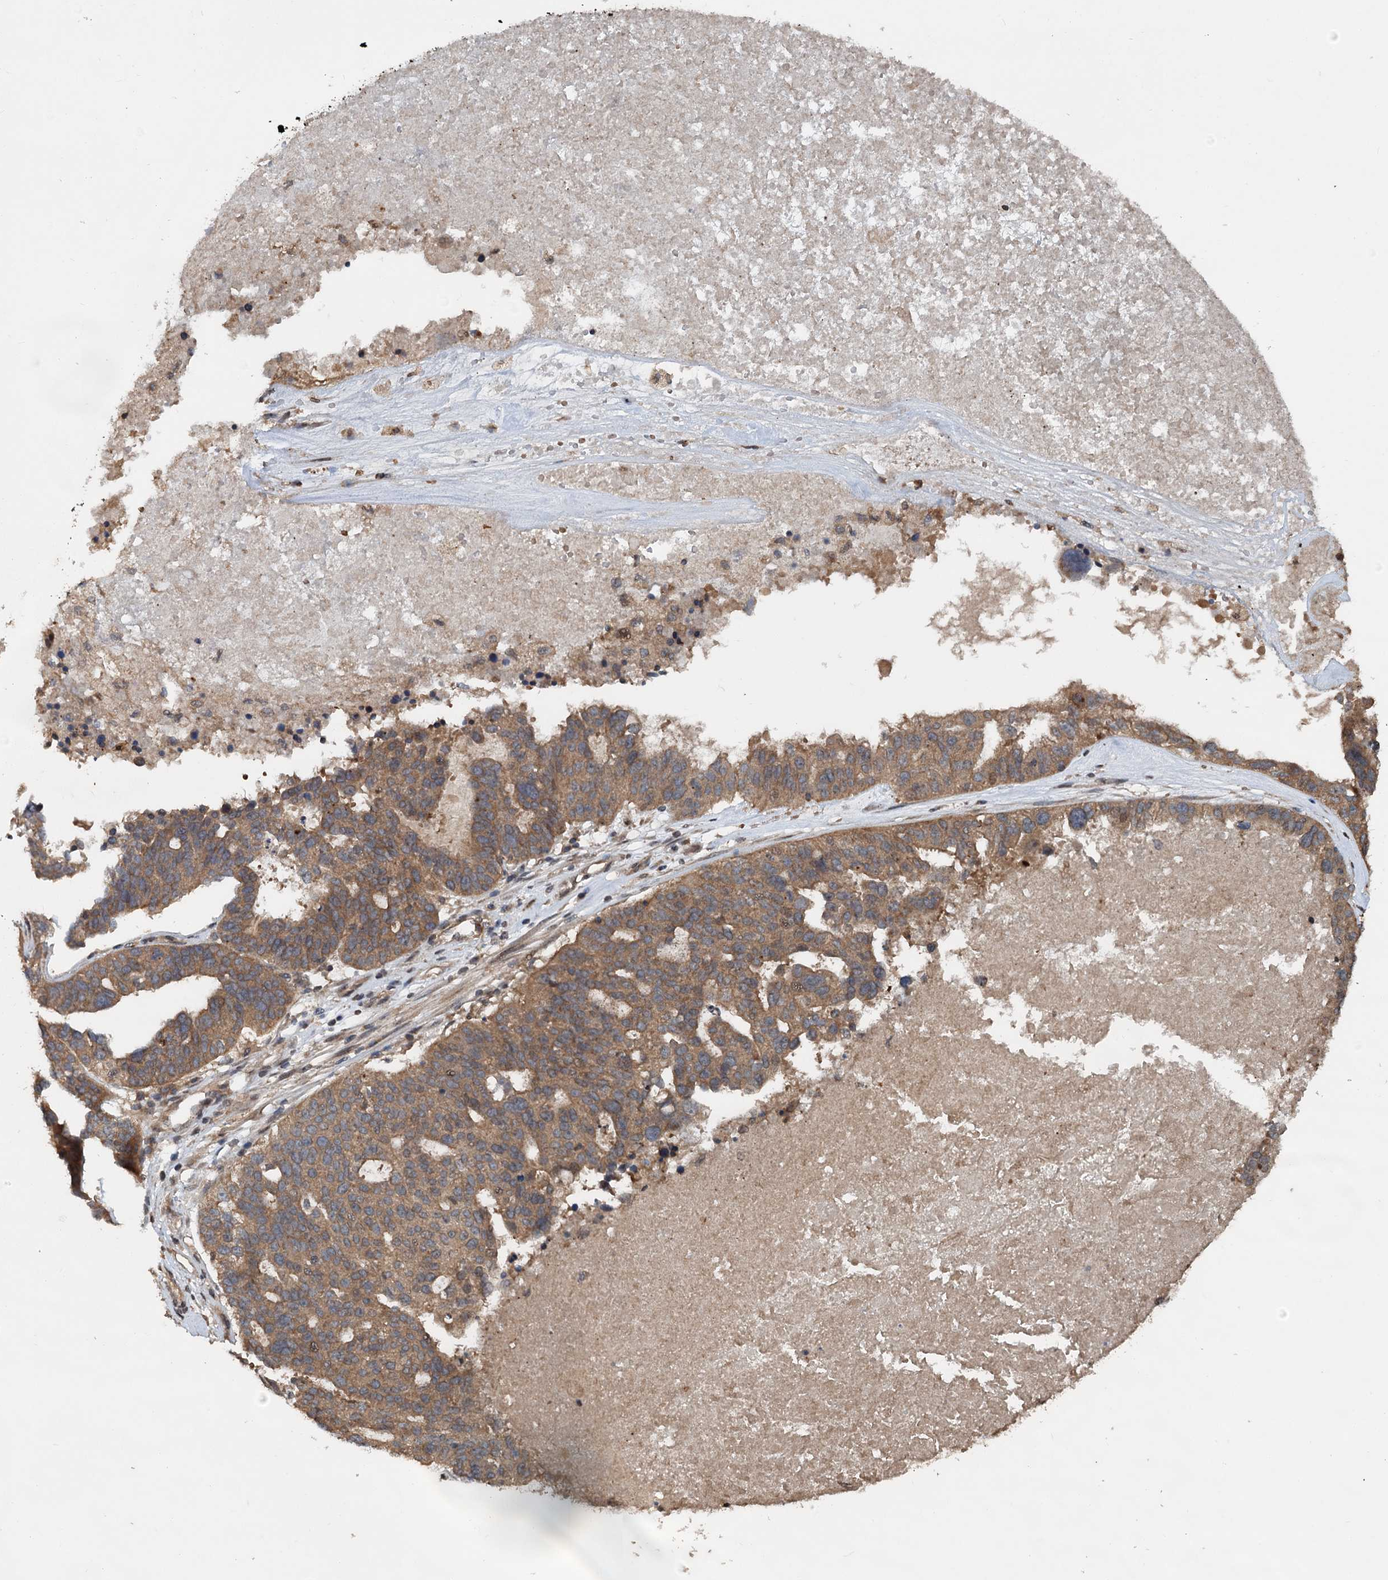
{"staining": {"intensity": "moderate", "quantity": ">75%", "location": "cytoplasmic/membranous"}, "tissue": "ovarian cancer", "cell_type": "Tumor cells", "image_type": "cancer", "snomed": [{"axis": "morphology", "description": "Cystadenocarcinoma, serous, NOS"}, {"axis": "topography", "description": "Ovary"}], "caption": "This photomicrograph reveals immunohistochemistry staining of serous cystadenocarcinoma (ovarian), with medium moderate cytoplasmic/membranous expression in about >75% of tumor cells.", "gene": "N4BP2L2", "patient": {"sex": "female", "age": 59}}